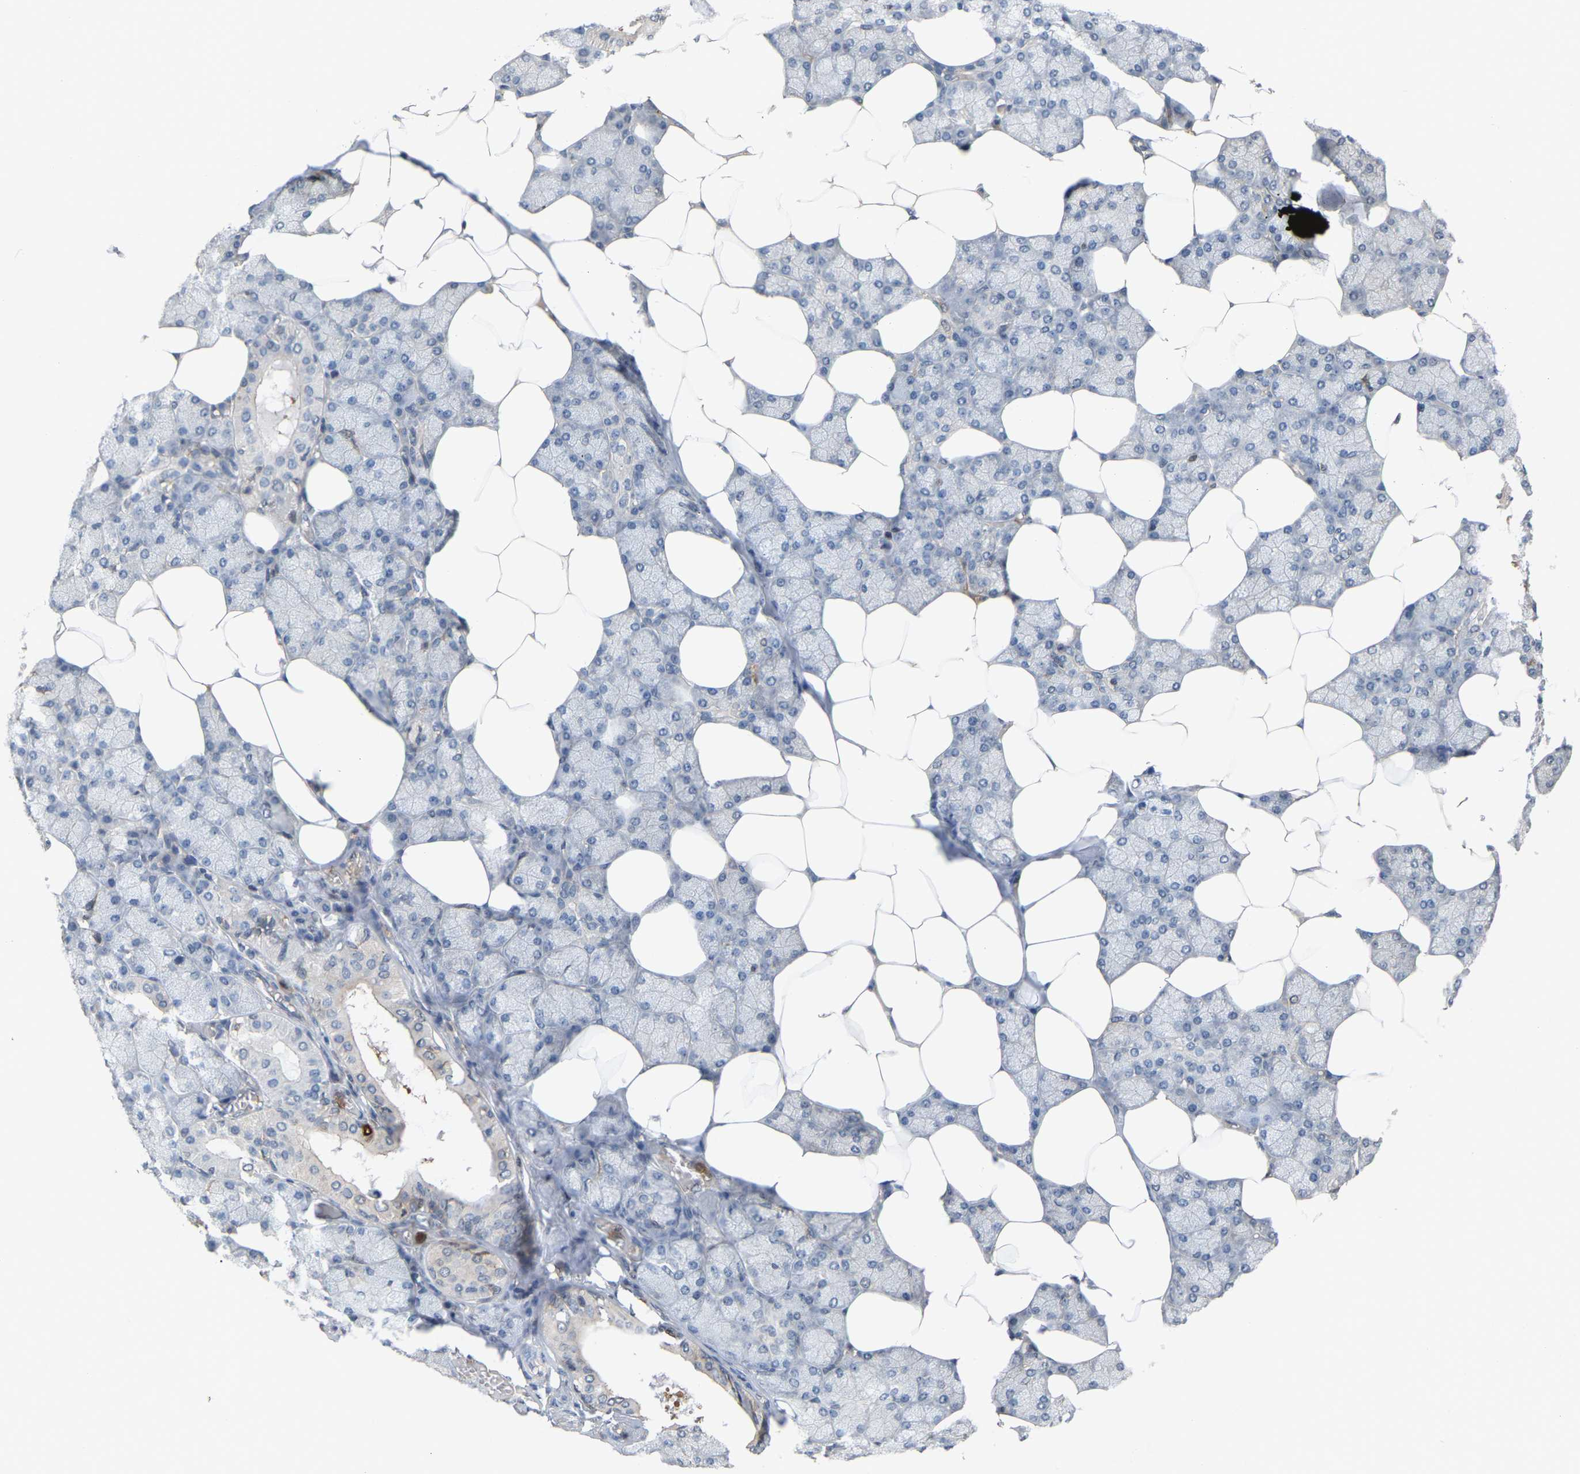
{"staining": {"intensity": "weak", "quantity": "<25%", "location": "cytoplasmic/membranous"}, "tissue": "salivary gland", "cell_type": "Glandular cells", "image_type": "normal", "snomed": [{"axis": "morphology", "description": "Normal tissue, NOS"}, {"axis": "topography", "description": "Salivary gland"}], "caption": "Immunohistochemistry of unremarkable salivary gland displays no positivity in glandular cells. Nuclei are stained in blue.", "gene": "MTPN", "patient": {"sex": "male", "age": 62}}